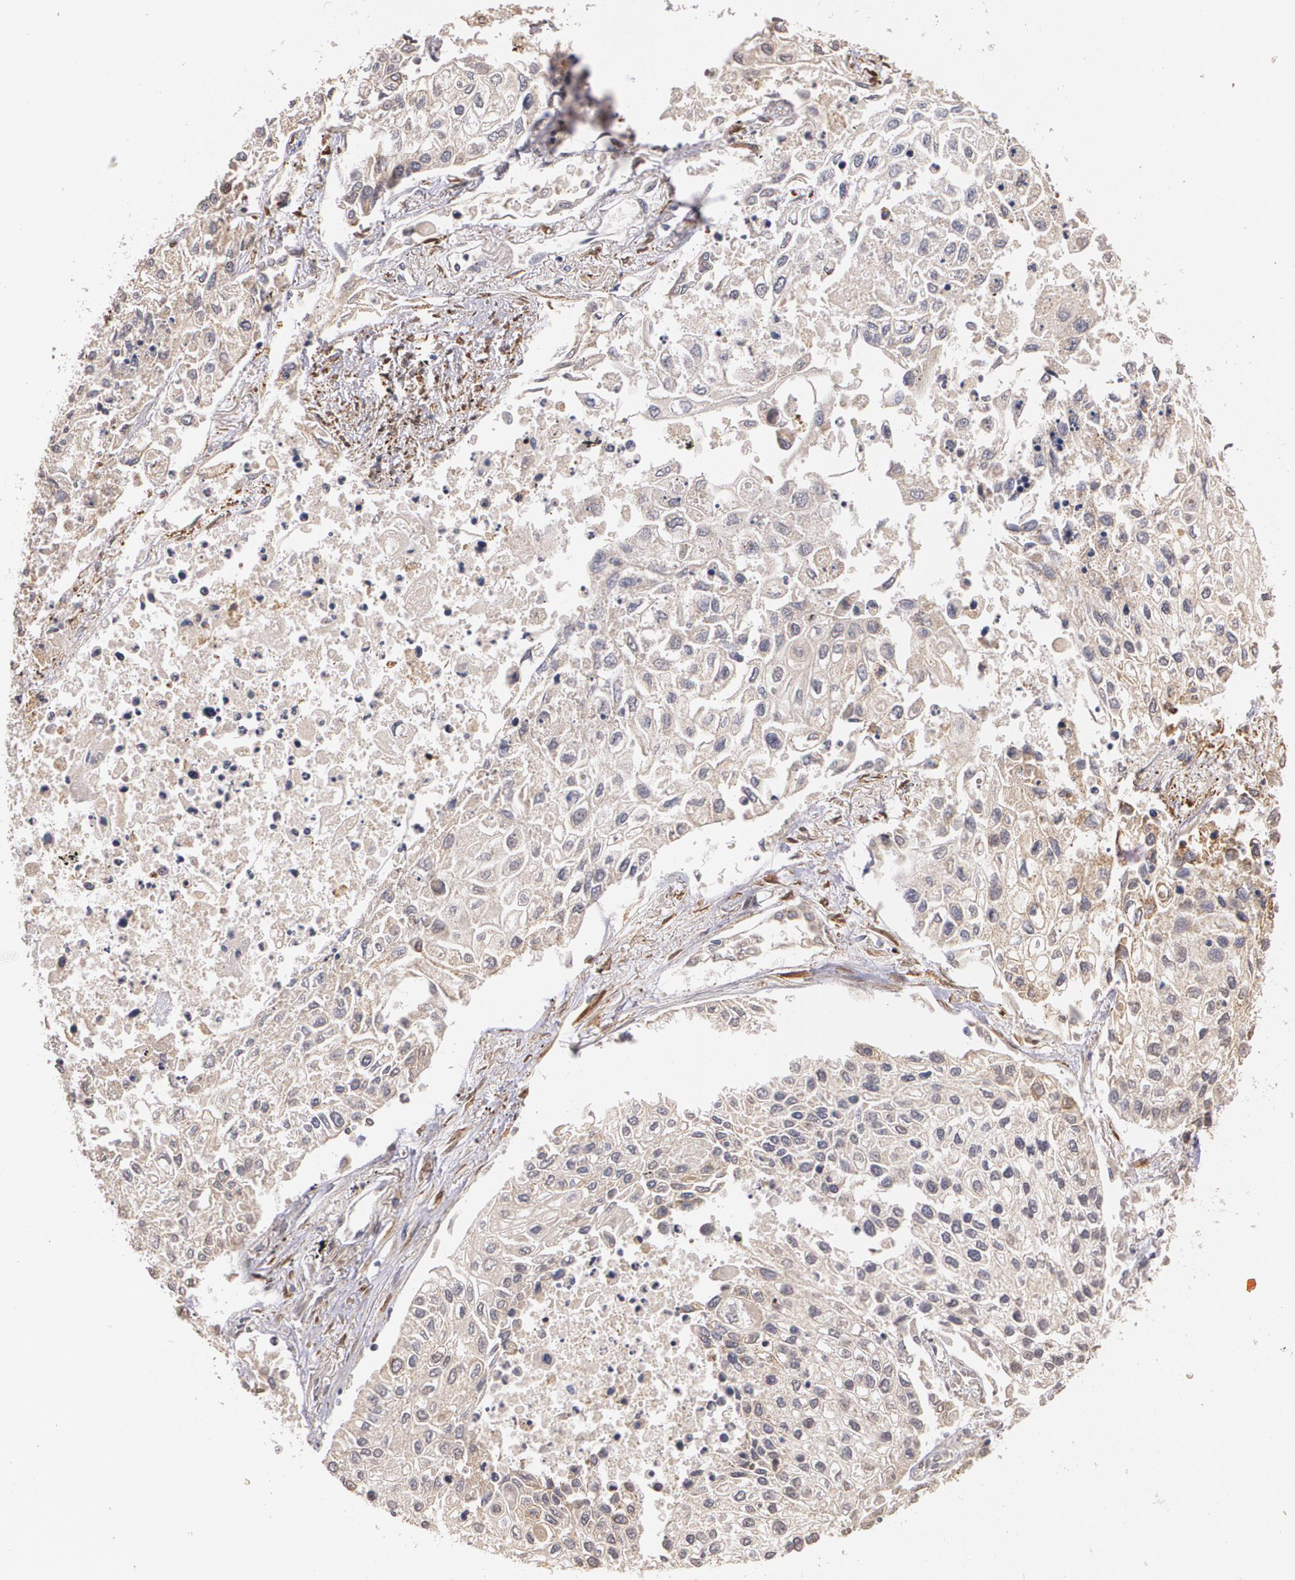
{"staining": {"intensity": "weak", "quantity": "<25%", "location": "cytoplasmic/membranous"}, "tissue": "lung cancer", "cell_type": "Tumor cells", "image_type": "cancer", "snomed": [{"axis": "morphology", "description": "Squamous cell carcinoma, NOS"}, {"axis": "topography", "description": "Lung"}], "caption": "DAB immunohistochemical staining of lung squamous cell carcinoma exhibits no significant staining in tumor cells. Nuclei are stained in blue.", "gene": "IFNGR2", "patient": {"sex": "male", "age": 75}}